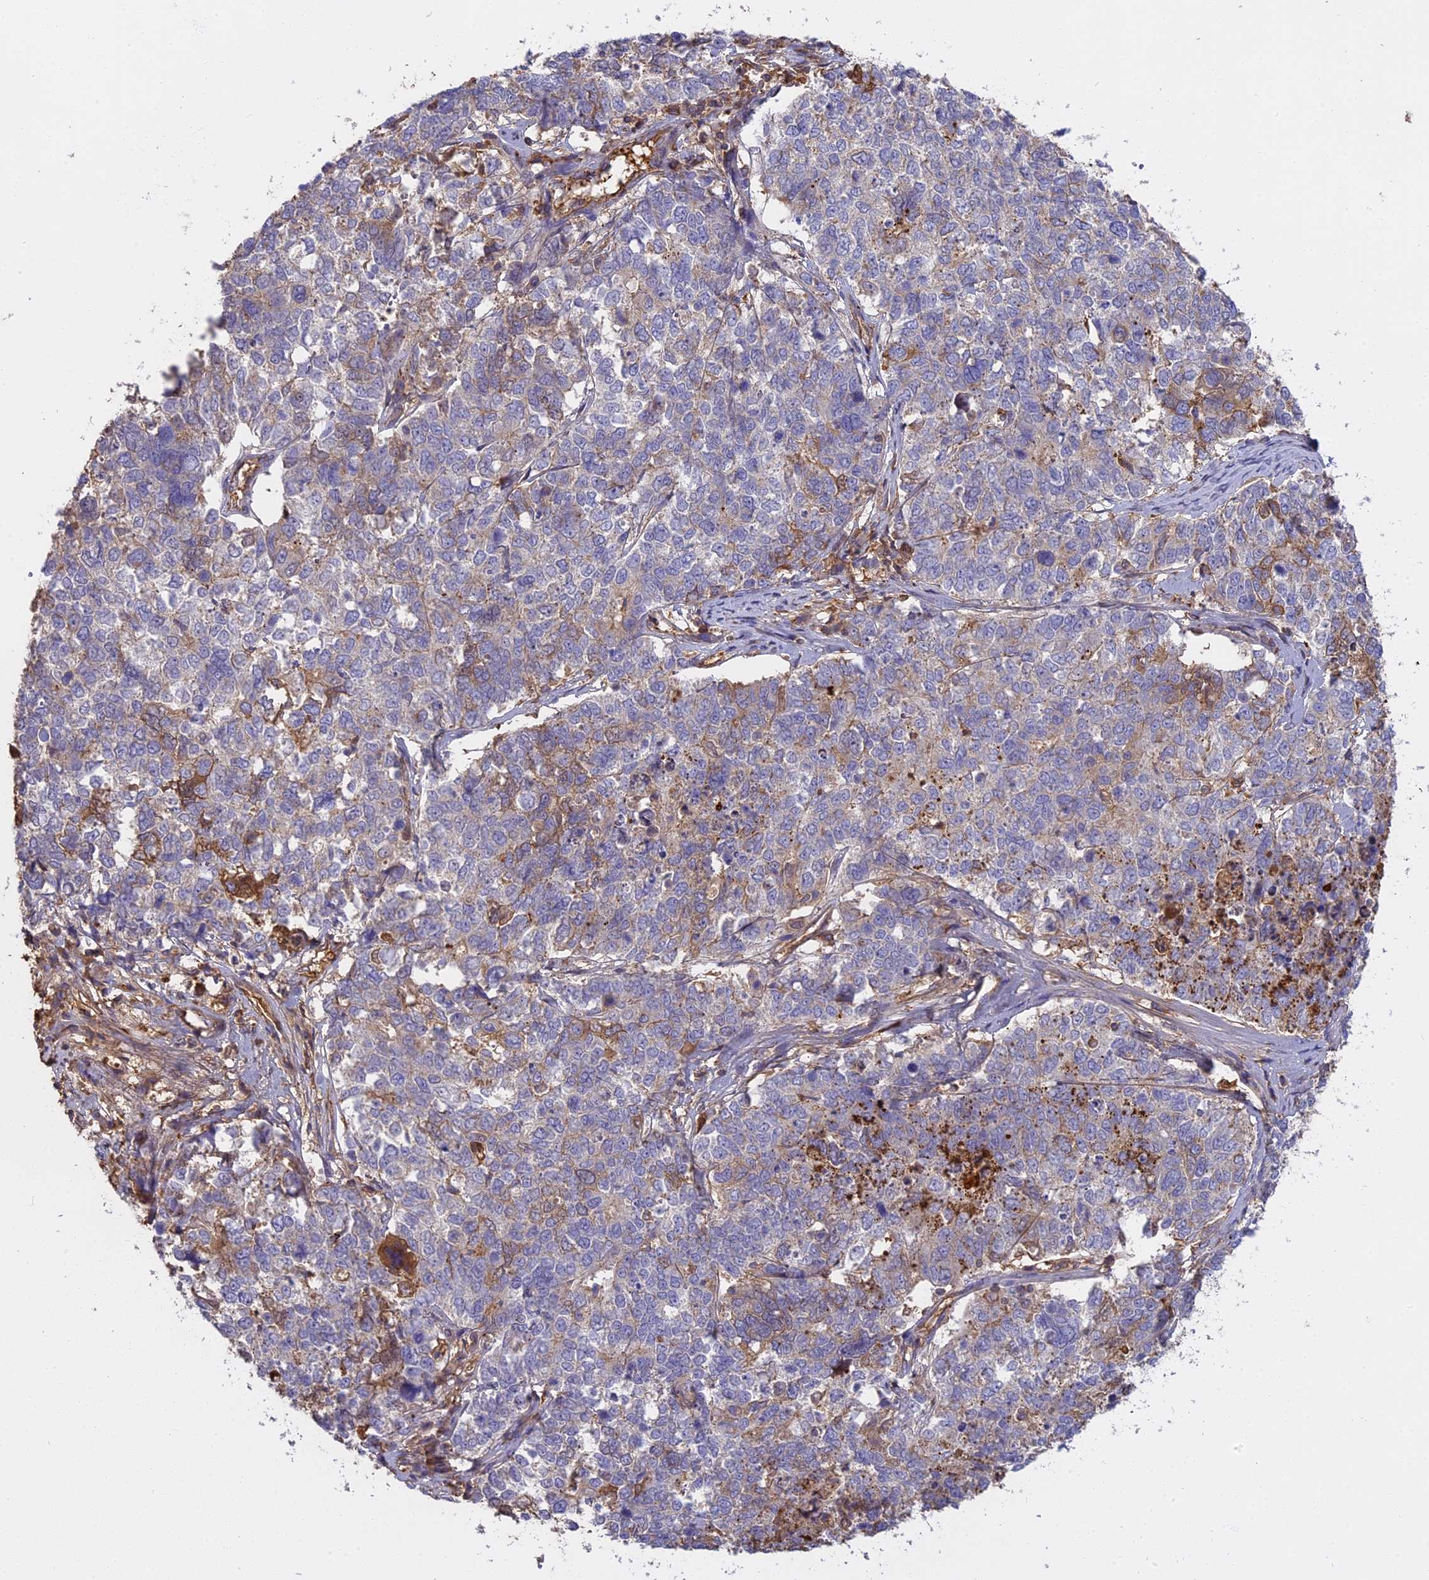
{"staining": {"intensity": "moderate", "quantity": "<25%", "location": "cytoplasmic/membranous"}, "tissue": "cervical cancer", "cell_type": "Tumor cells", "image_type": "cancer", "snomed": [{"axis": "morphology", "description": "Squamous cell carcinoma, NOS"}, {"axis": "topography", "description": "Cervix"}], "caption": "Immunohistochemical staining of human cervical squamous cell carcinoma reveals low levels of moderate cytoplasmic/membranous protein positivity in about <25% of tumor cells. (DAB (3,3'-diaminobenzidine) IHC with brightfield microscopy, high magnification).", "gene": "CFAP119", "patient": {"sex": "female", "age": 63}}